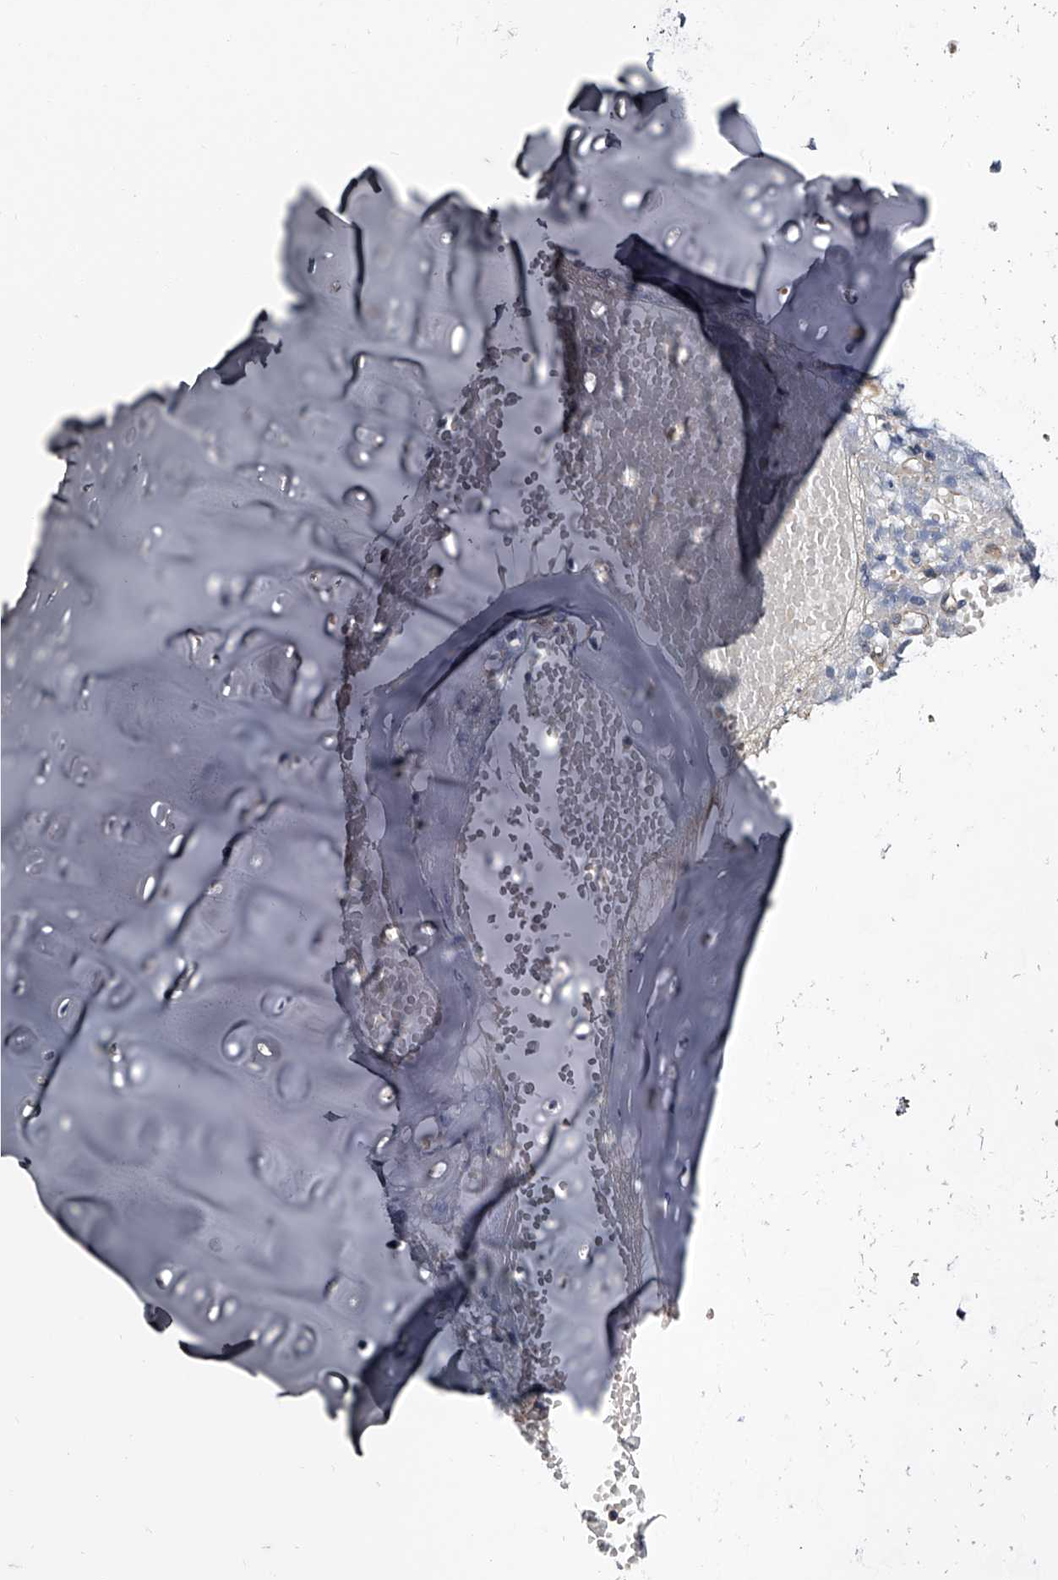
{"staining": {"intensity": "negative", "quantity": "none", "location": "none"}, "tissue": "soft tissue", "cell_type": "Chondrocytes", "image_type": "normal", "snomed": [{"axis": "morphology", "description": "Normal tissue, NOS"}, {"axis": "morphology", "description": "Basal cell carcinoma"}, {"axis": "topography", "description": "Cartilage tissue"}, {"axis": "topography", "description": "Nasopharynx"}, {"axis": "topography", "description": "Oral tissue"}], "caption": "The photomicrograph exhibits no staining of chondrocytes in benign soft tissue.", "gene": "GAPVD1", "patient": {"sex": "female", "age": 77}}